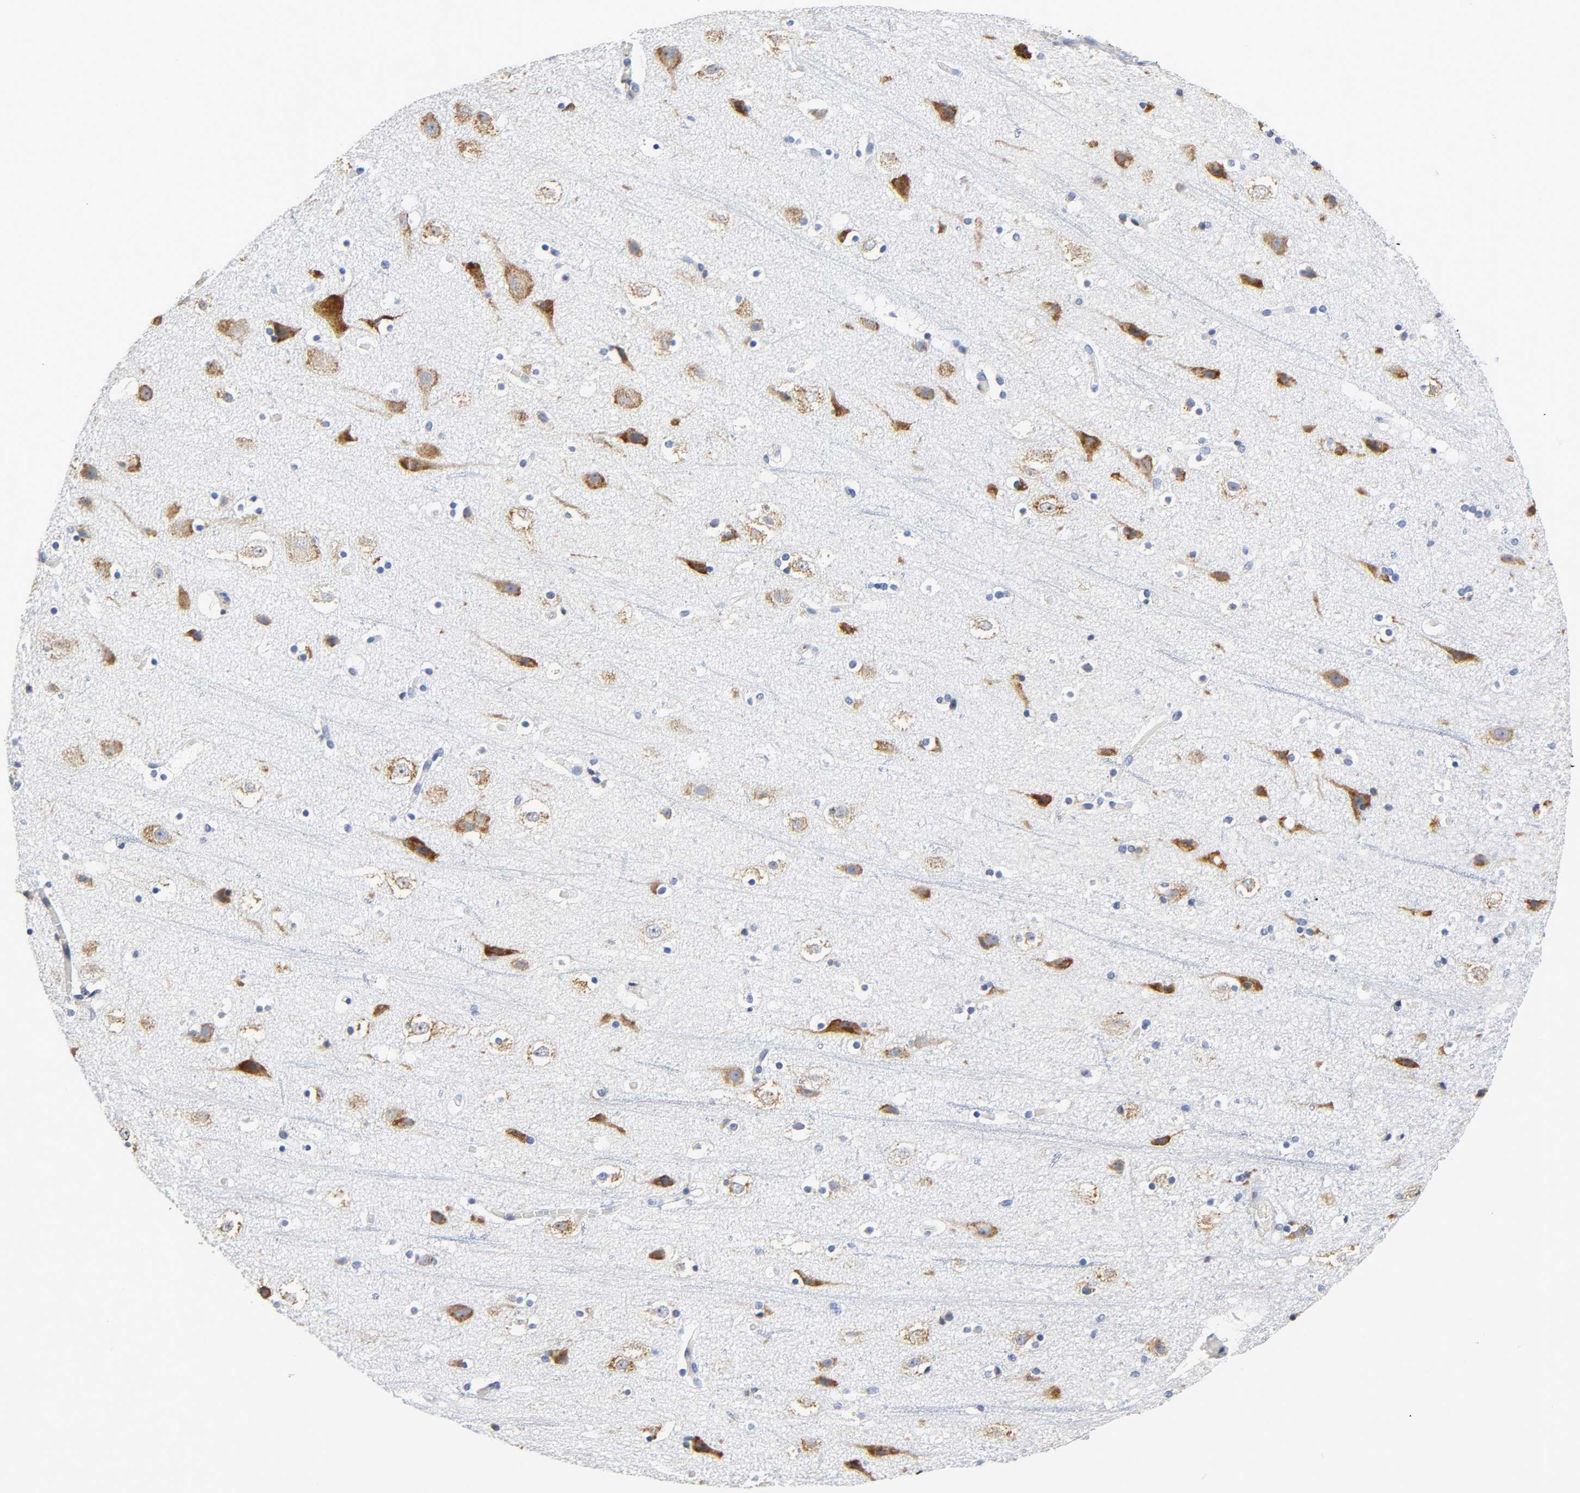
{"staining": {"intensity": "negative", "quantity": "none", "location": "none"}, "tissue": "cerebral cortex", "cell_type": "Endothelial cells", "image_type": "normal", "snomed": [{"axis": "morphology", "description": "Normal tissue, NOS"}, {"axis": "topography", "description": "Cerebral cortex"}], "caption": "Immunohistochemistry of unremarkable cerebral cortex displays no staining in endothelial cells. The staining was performed using DAB (3,3'-diaminobenzidine) to visualize the protein expression in brown, while the nuclei were stained in blue with hematoxylin (Magnification: 20x).", "gene": "REL", "patient": {"sex": "male", "age": 45}}